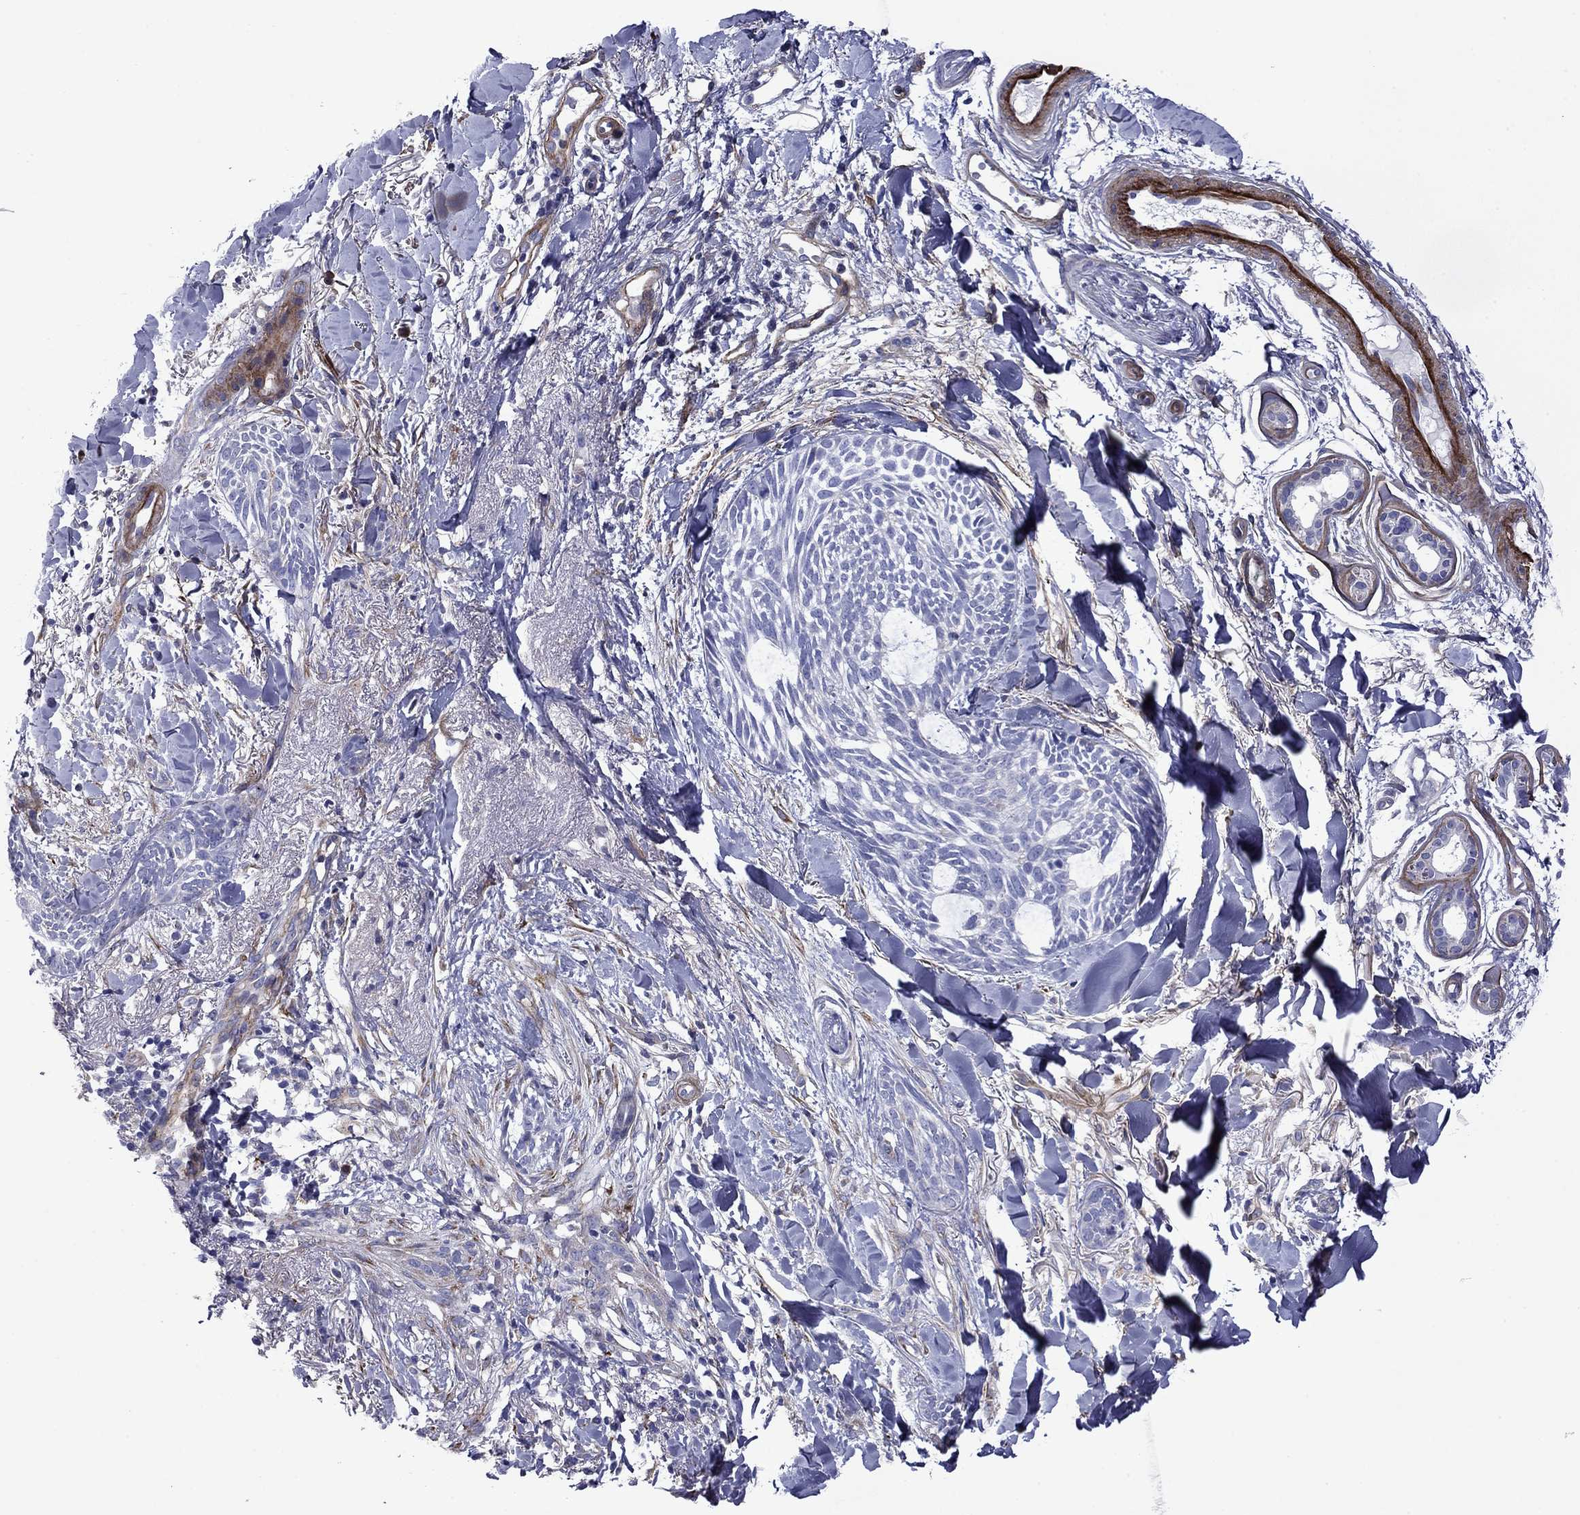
{"staining": {"intensity": "negative", "quantity": "none", "location": "none"}, "tissue": "skin cancer", "cell_type": "Tumor cells", "image_type": "cancer", "snomed": [{"axis": "morphology", "description": "Normal tissue, NOS"}, {"axis": "morphology", "description": "Basal cell carcinoma"}, {"axis": "topography", "description": "Skin"}], "caption": "This photomicrograph is of skin cancer stained with IHC to label a protein in brown with the nuclei are counter-stained blue. There is no positivity in tumor cells.", "gene": "HSPG2", "patient": {"sex": "male", "age": 84}}